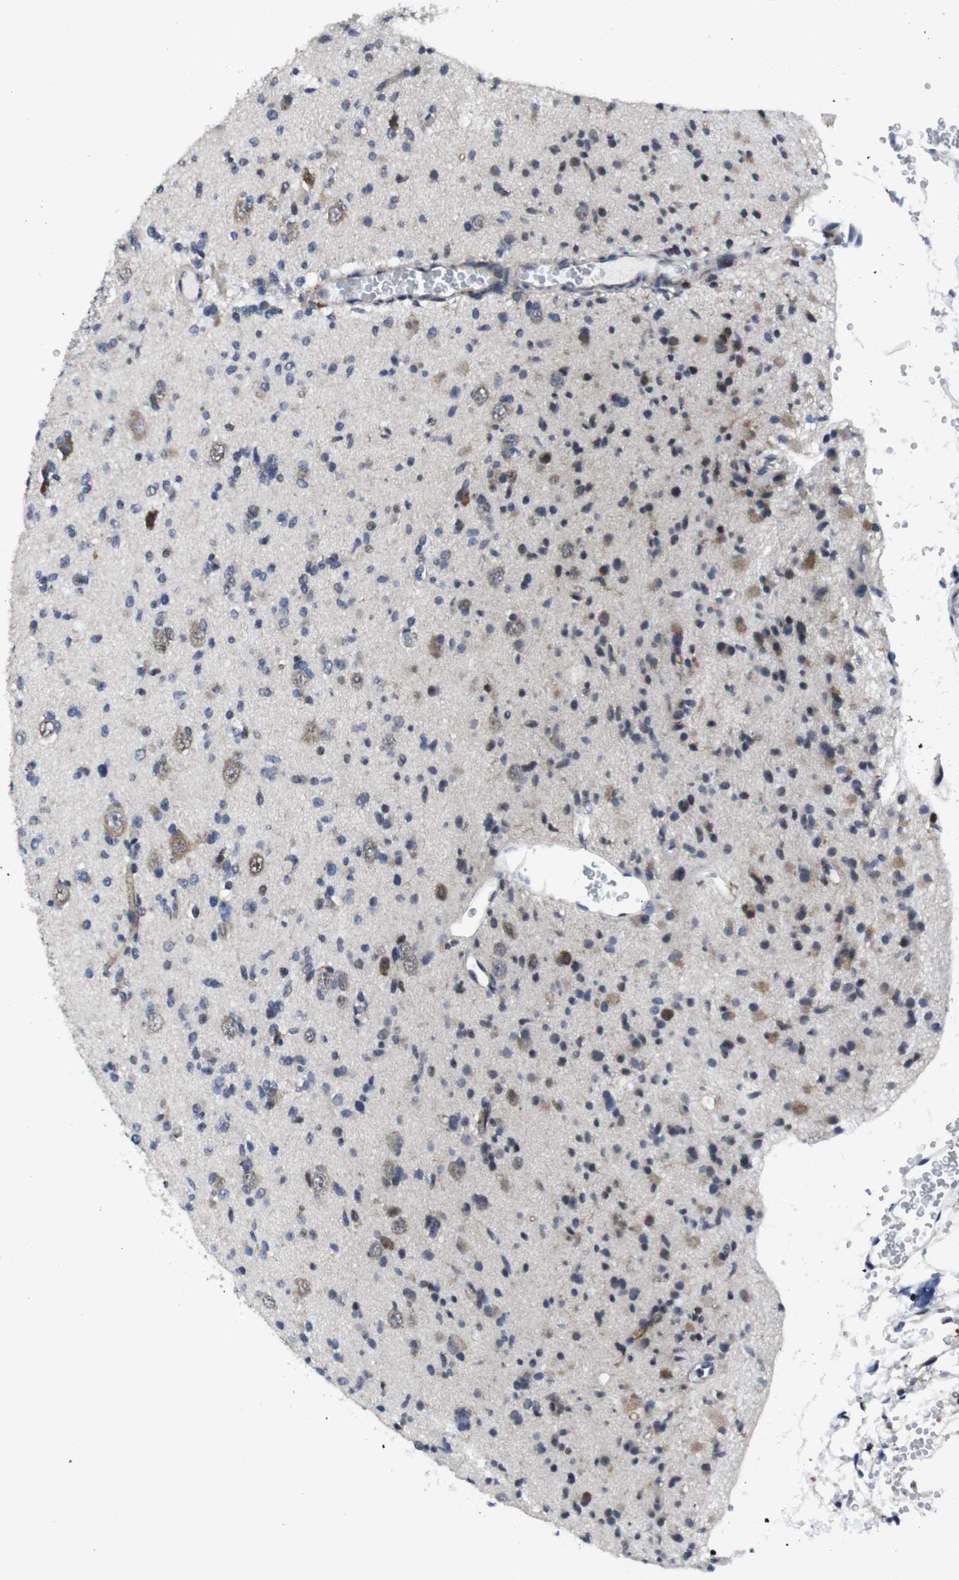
{"staining": {"intensity": "moderate", "quantity": "<25%", "location": "cytoplasmic/membranous,nuclear"}, "tissue": "glioma", "cell_type": "Tumor cells", "image_type": "cancer", "snomed": [{"axis": "morphology", "description": "Glioma, malignant, Low grade"}, {"axis": "topography", "description": "Brain"}], "caption": "This photomicrograph reveals glioma stained with IHC to label a protein in brown. The cytoplasmic/membranous and nuclear of tumor cells show moderate positivity for the protein. Nuclei are counter-stained blue.", "gene": "STAT4", "patient": {"sex": "female", "age": 22}}